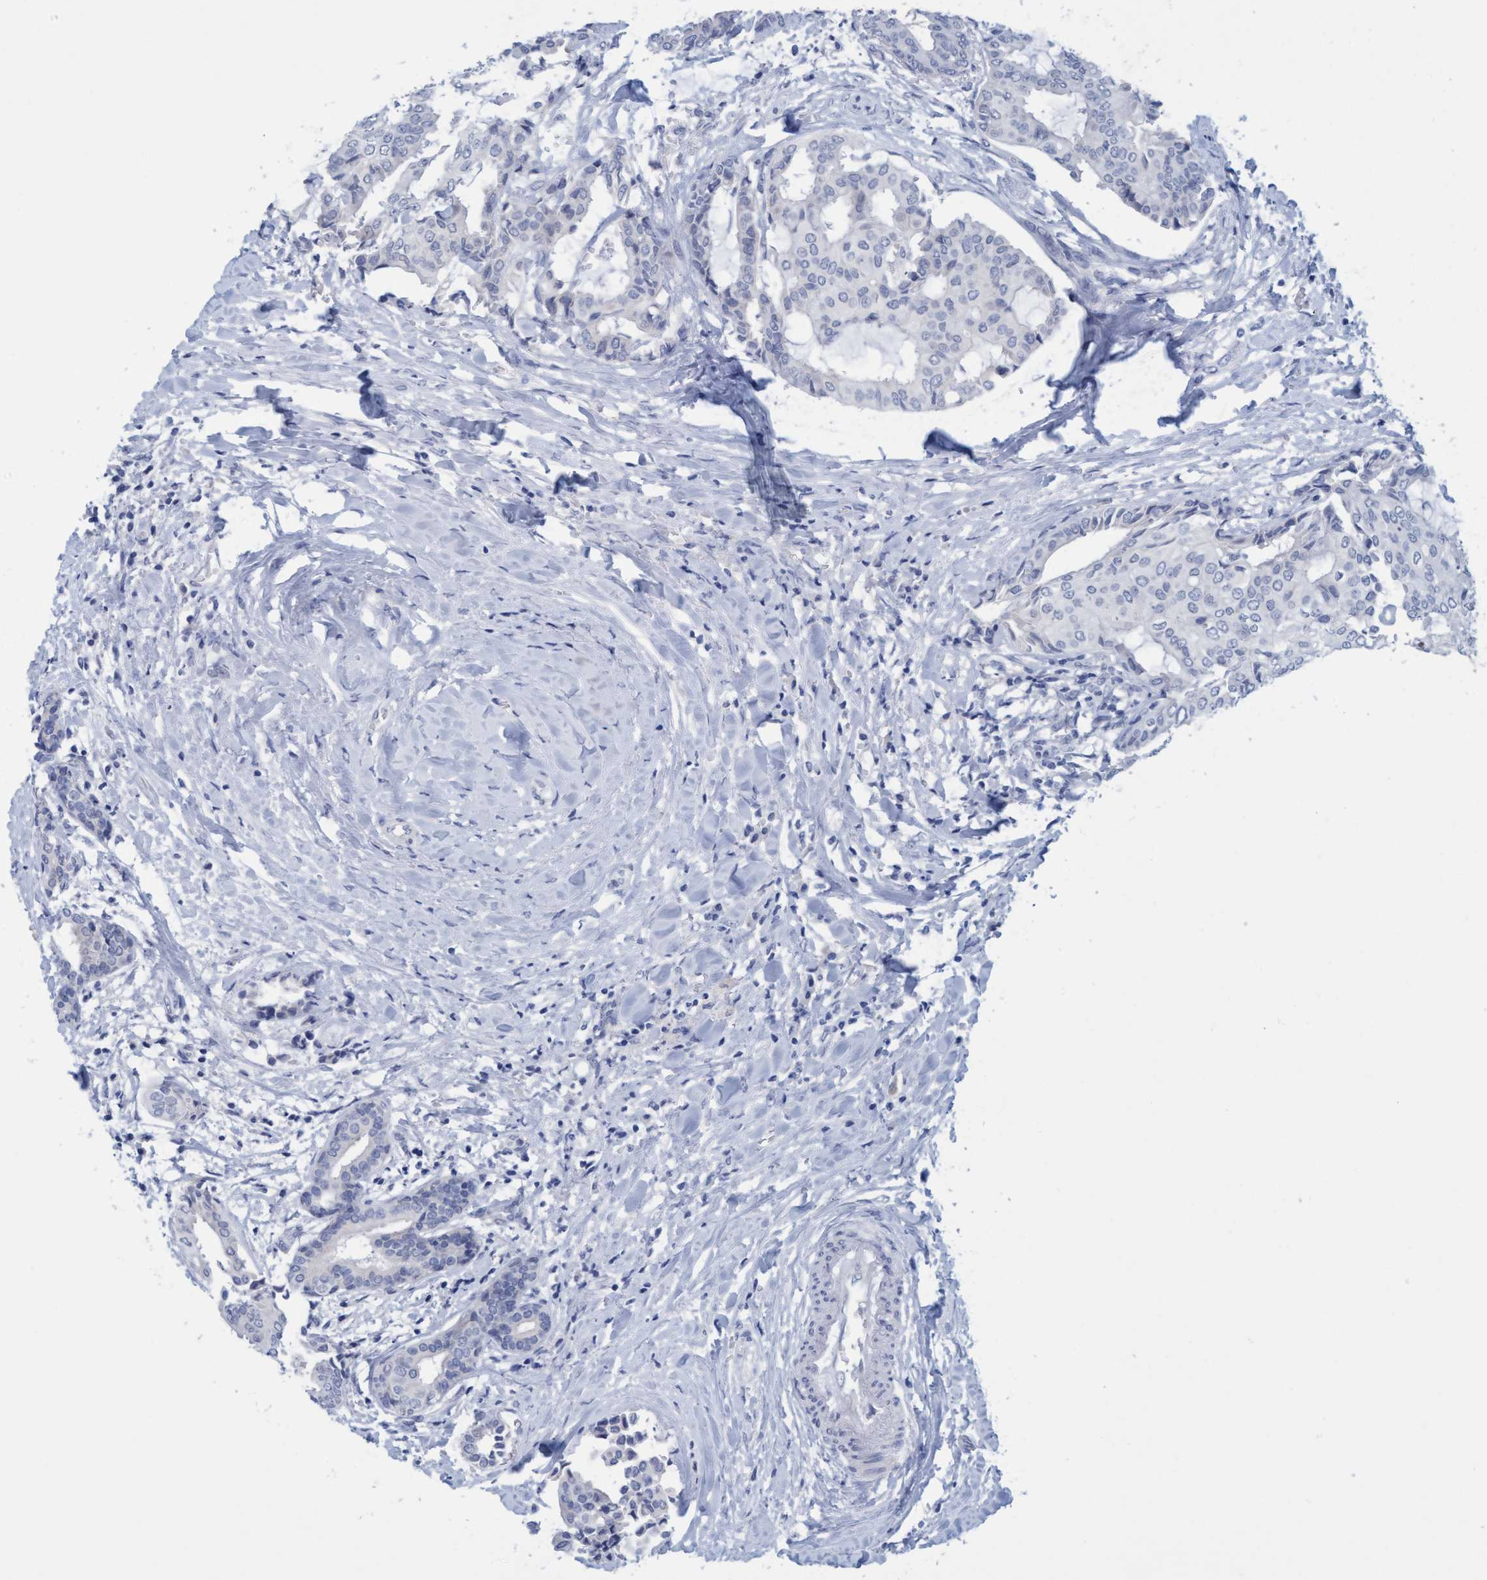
{"staining": {"intensity": "negative", "quantity": "none", "location": "none"}, "tissue": "head and neck cancer", "cell_type": "Tumor cells", "image_type": "cancer", "snomed": [{"axis": "morphology", "description": "Adenocarcinoma, NOS"}, {"axis": "topography", "description": "Salivary gland"}, {"axis": "topography", "description": "Head-Neck"}], "caption": "This is an IHC micrograph of human adenocarcinoma (head and neck). There is no staining in tumor cells.", "gene": "SSTR3", "patient": {"sex": "female", "age": 59}}